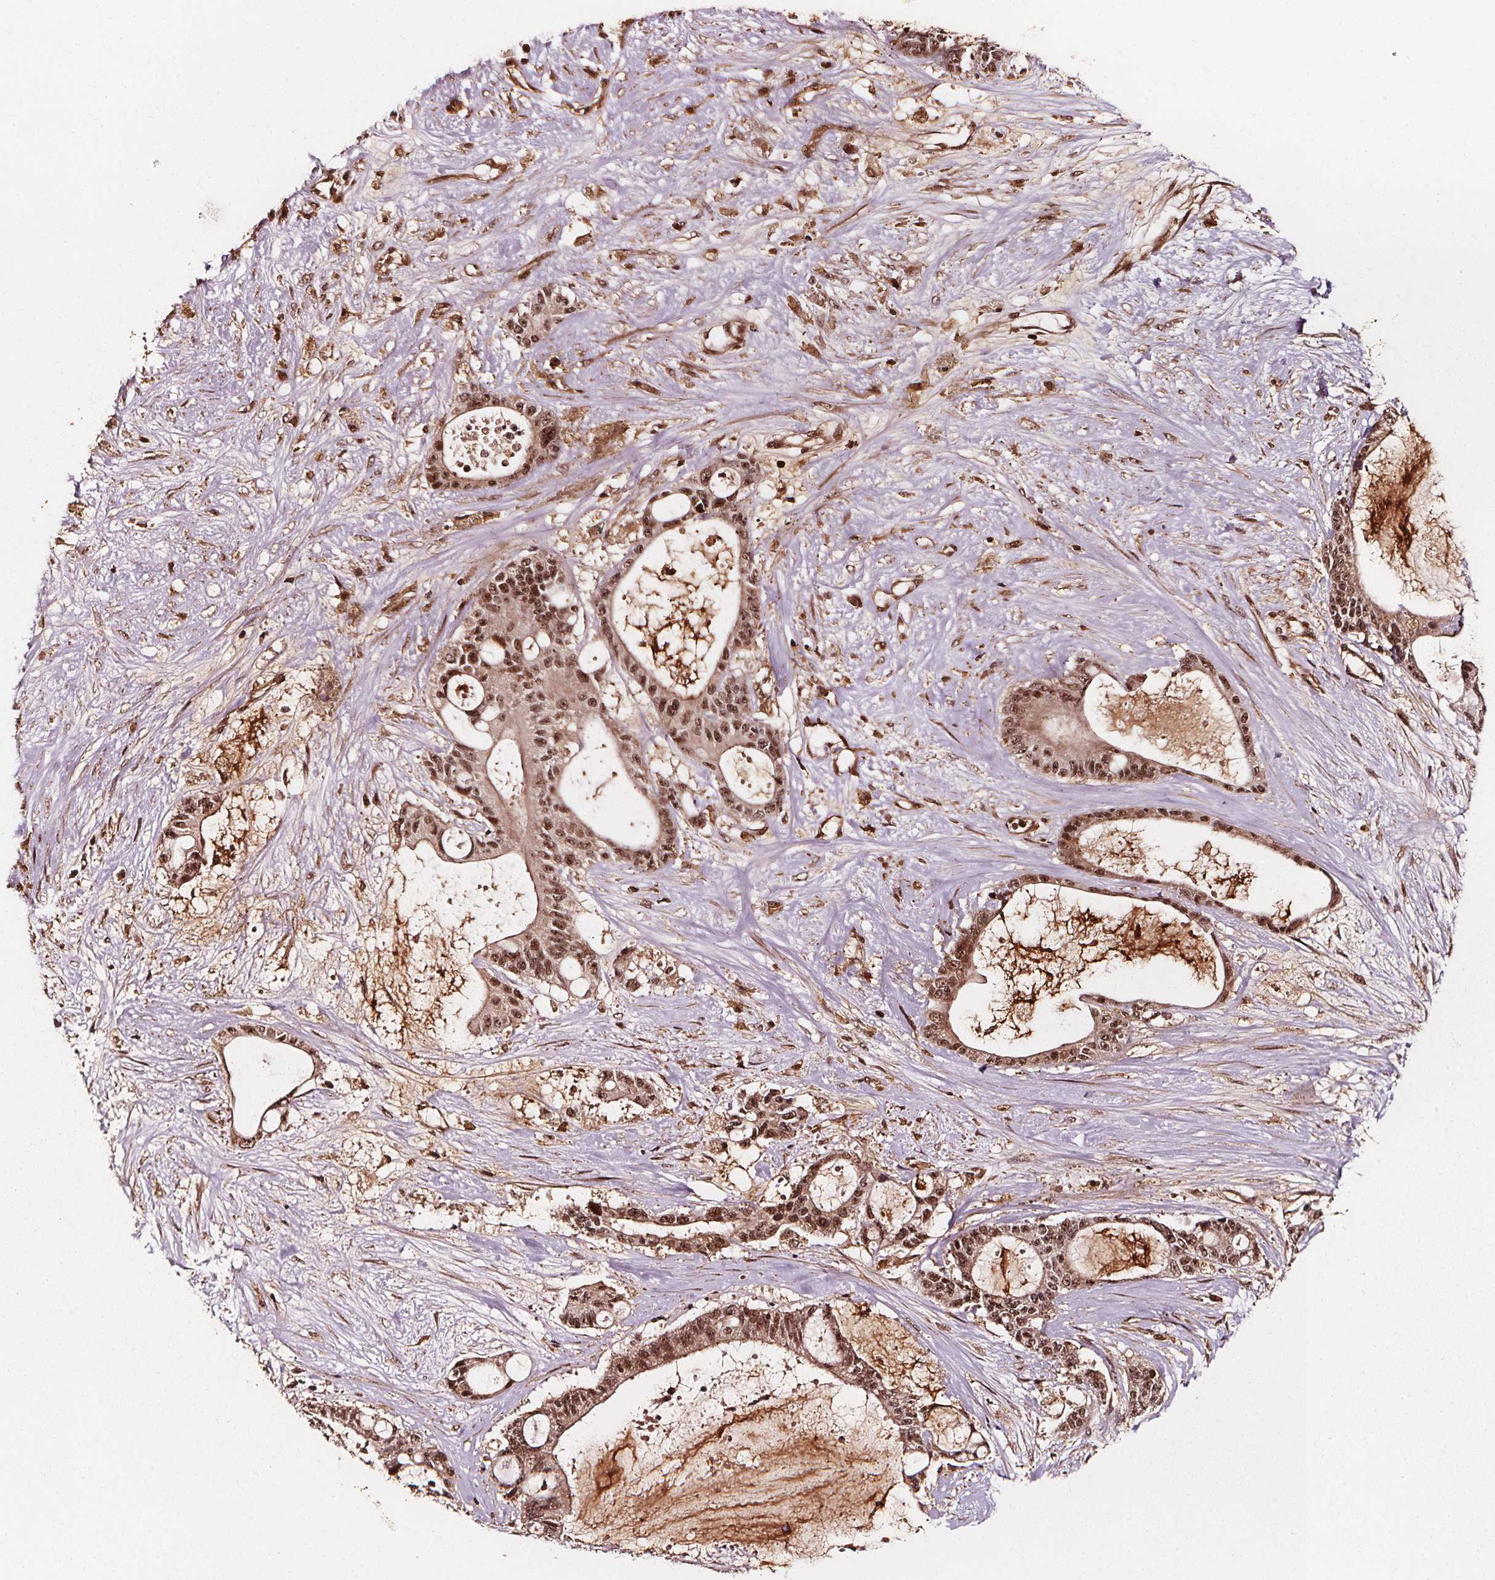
{"staining": {"intensity": "moderate", "quantity": ">75%", "location": "cytoplasmic/membranous,nuclear"}, "tissue": "liver cancer", "cell_type": "Tumor cells", "image_type": "cancer", "snomed": [{"axis": "morphology", "description": "Normal tissue, NOS"}, {"axis": "morphology", "description": "Cholangiocarcinoma"}, {"axis": "topography", "description": "Liver"}, {"axis": "topography", "description": "Peripheral nerve tissue"}], "caption": "Liver cancer (cholangiocarcinoma) stained with immunohistochemistry (IHC) shows moderate cytoplasmic/membranous and nuclear expression in approximately >75% of tumor cells. The staining is performed using DAB brown chromogen to label protein expression. The nuclei are counter-stained blue using hematoxylin.", "gene": "EXOSC9", "patient": {"sex": "female", "age": 73}}